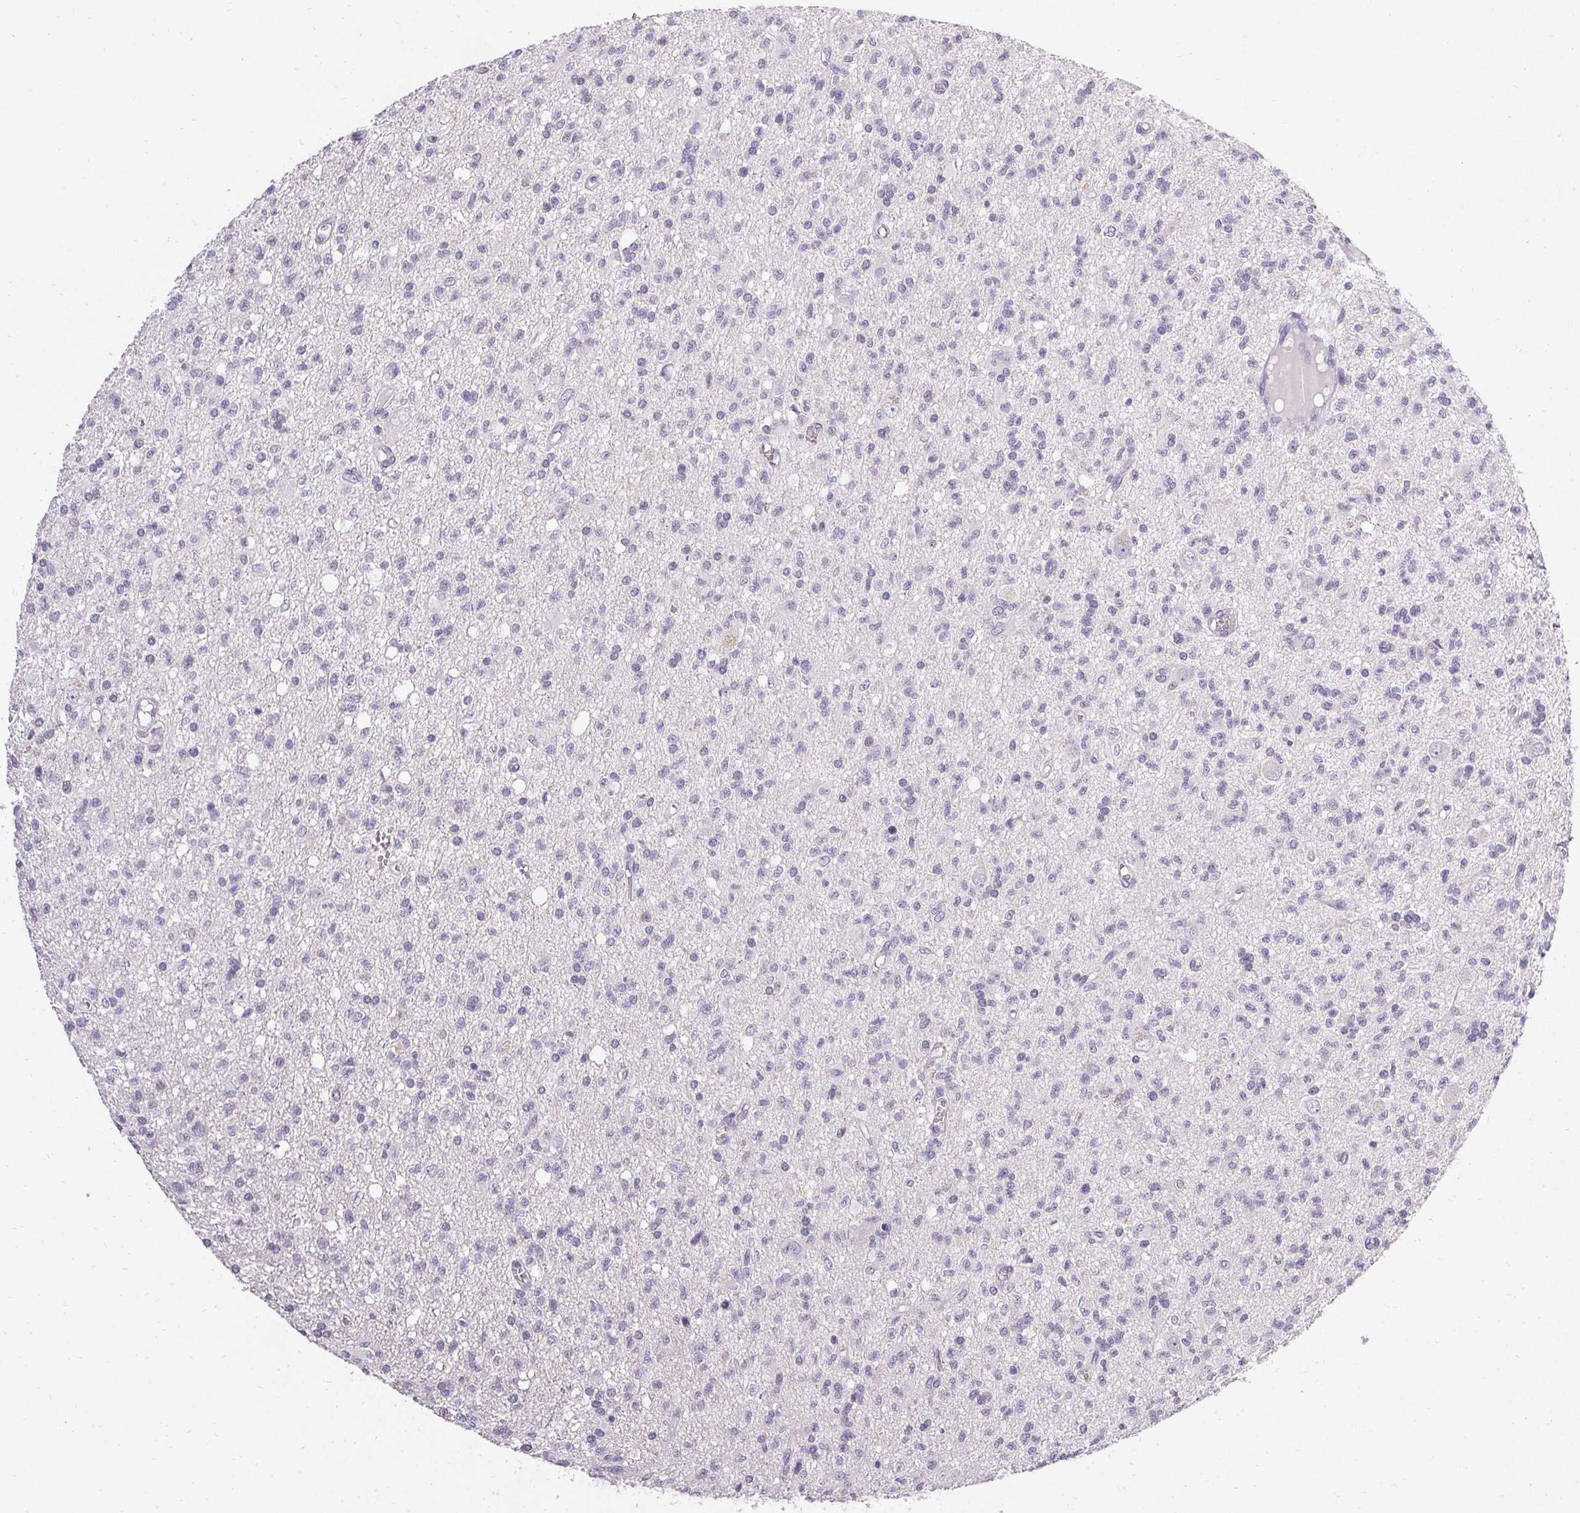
{"staining": {"intensity": "negative", "quantity": "none", "location": "none"}, "tissue": "glioma", "cell_type": "Tumor cells", "image_type": "cancer", "snomed": [{"axis": "morphology", "description": "Glioma, malignant, Low grade"}, {"axis": "topography", "description": "Brain"}], "caption": "The IHC photomicrograph has no significant staining in tumor cells of malignant glioma (low-grade) tissue.", "gene": "PMEL", "patient": {"sex": "male", "age": 64}}